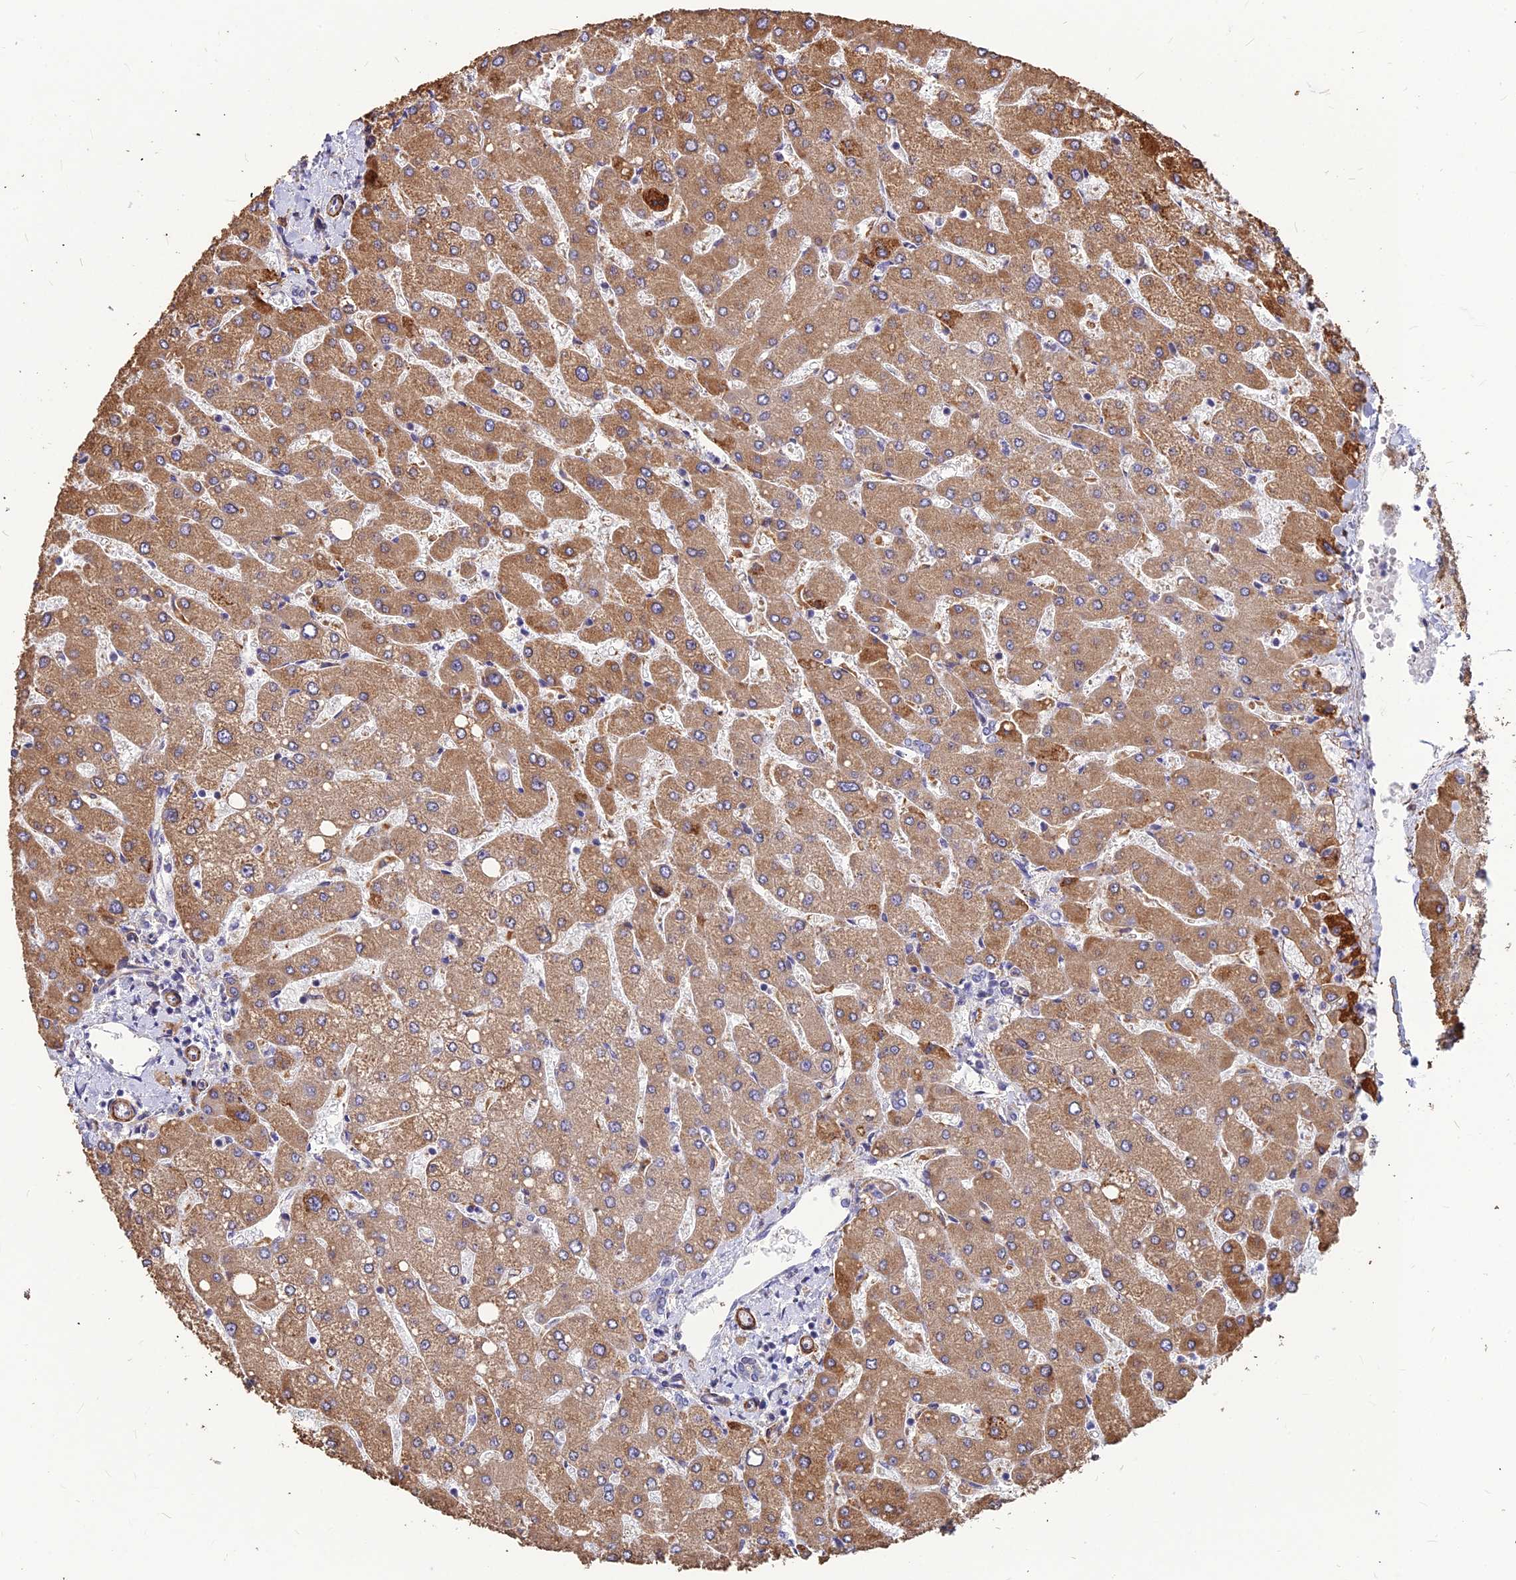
{"staining": {"intensity": "negative", "quantity": "none", "location": "none"}, "tissue": "liver", "cell_type": "Cholangiocytes", "image_type": "normal", "snomed": [{"axis": "morphology", "description": "Normal tissue, NOS"}, {"axis": "topography", "description": "Liver"}], "caption": "Photomicrograph shows no protein expression in cholangiocytes of normal liver. (DAB immunohistochemistry with hematoxylin counter stain).", "gene": "LEKR1", "patient": {"sex": "male", "age": 55}}